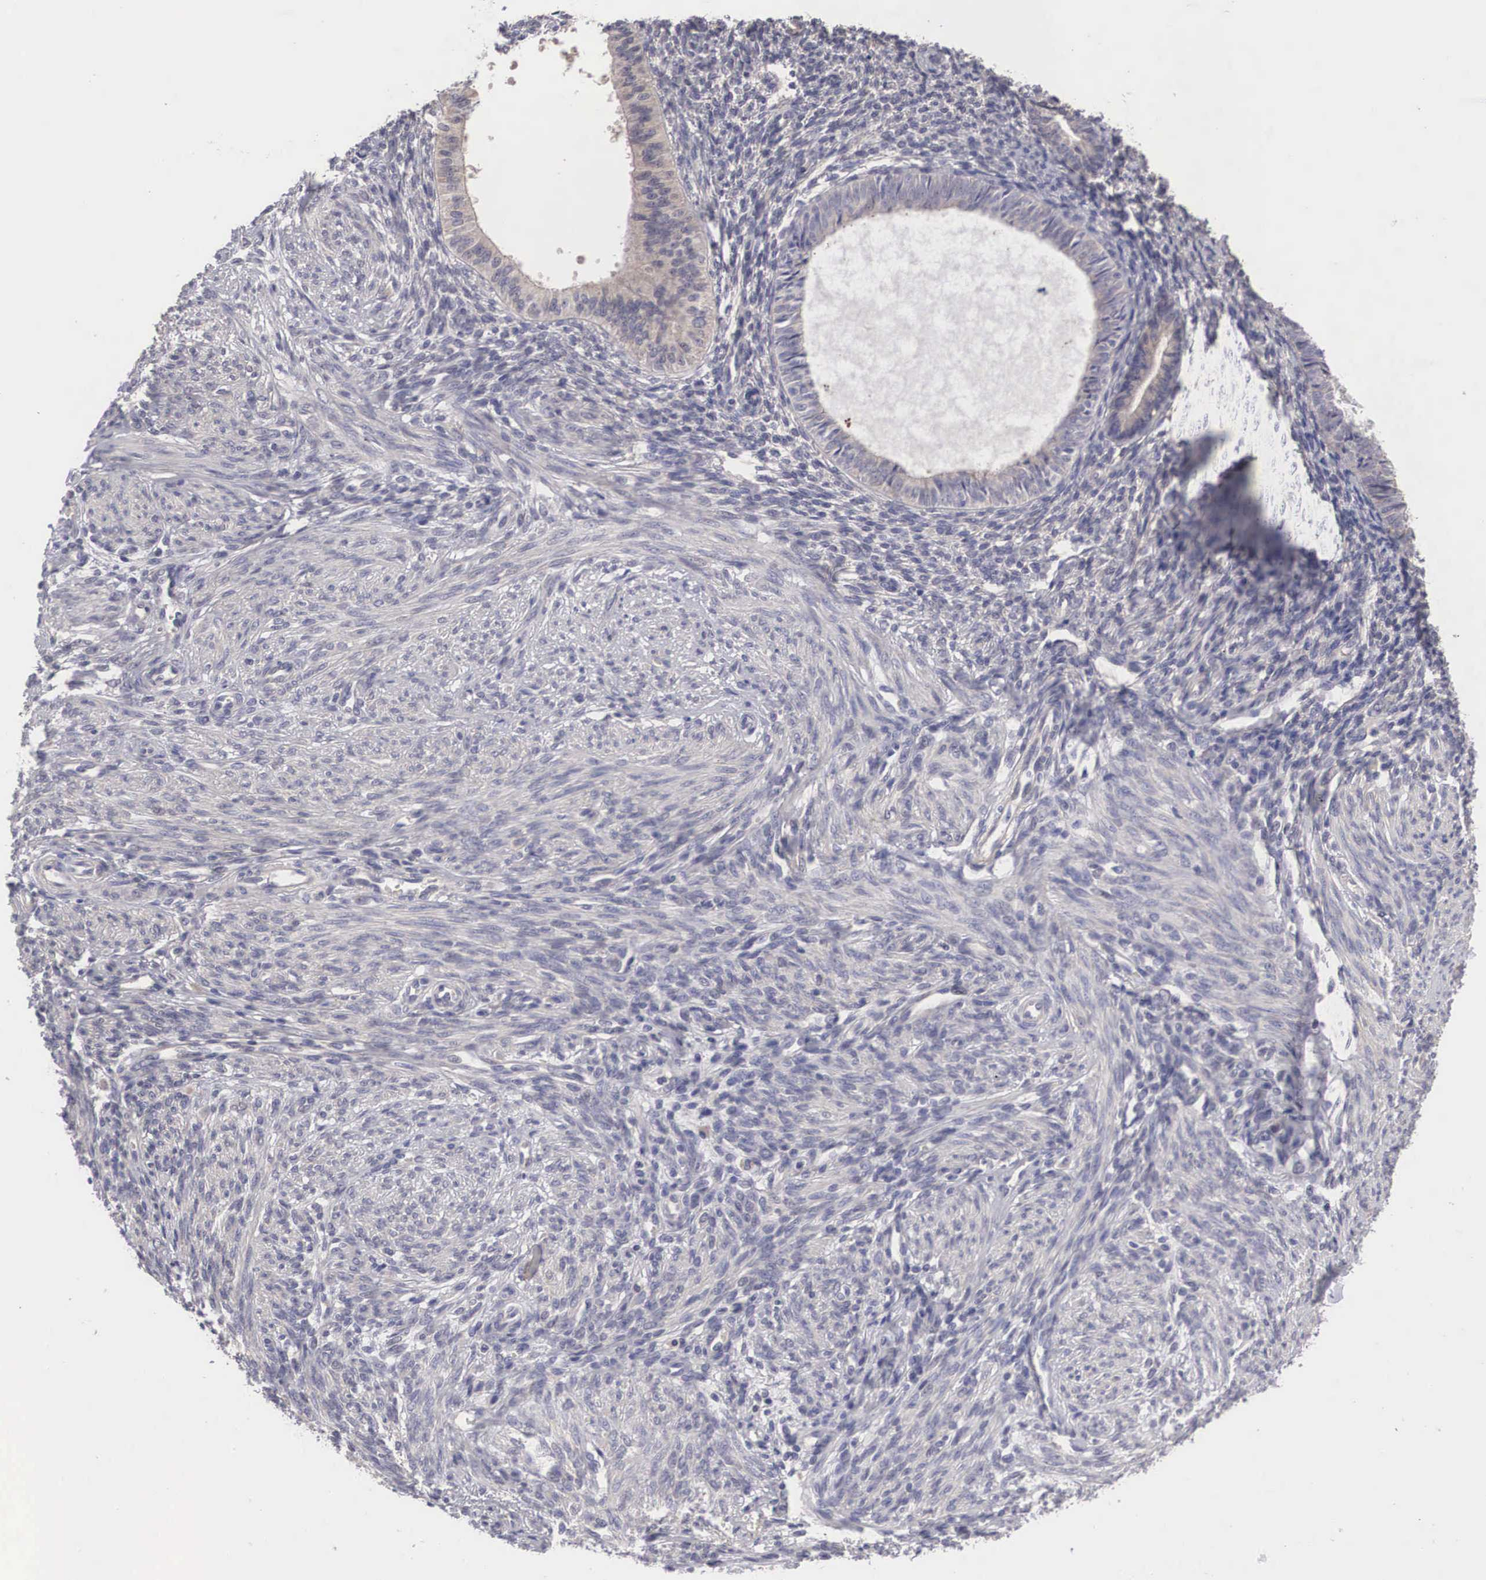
{"staining": {"intensity": "negative", "quantity": "none", "location": "none"}, "tissue": "endometrium", "cell_type": "Cells in endometrial stroma", "image_type": "normal", "snomed": [{"axis": "morphology", "description": "Normal tissue, NOS"}, {"axis": "topography", "description": "Endometrium"}], "caption": "The histopathology image displays no significant positivity in cells in endometrial stroma of endometrium.", "gene": "ABHD4", "patient": {"sex": "female", "age": 82}}